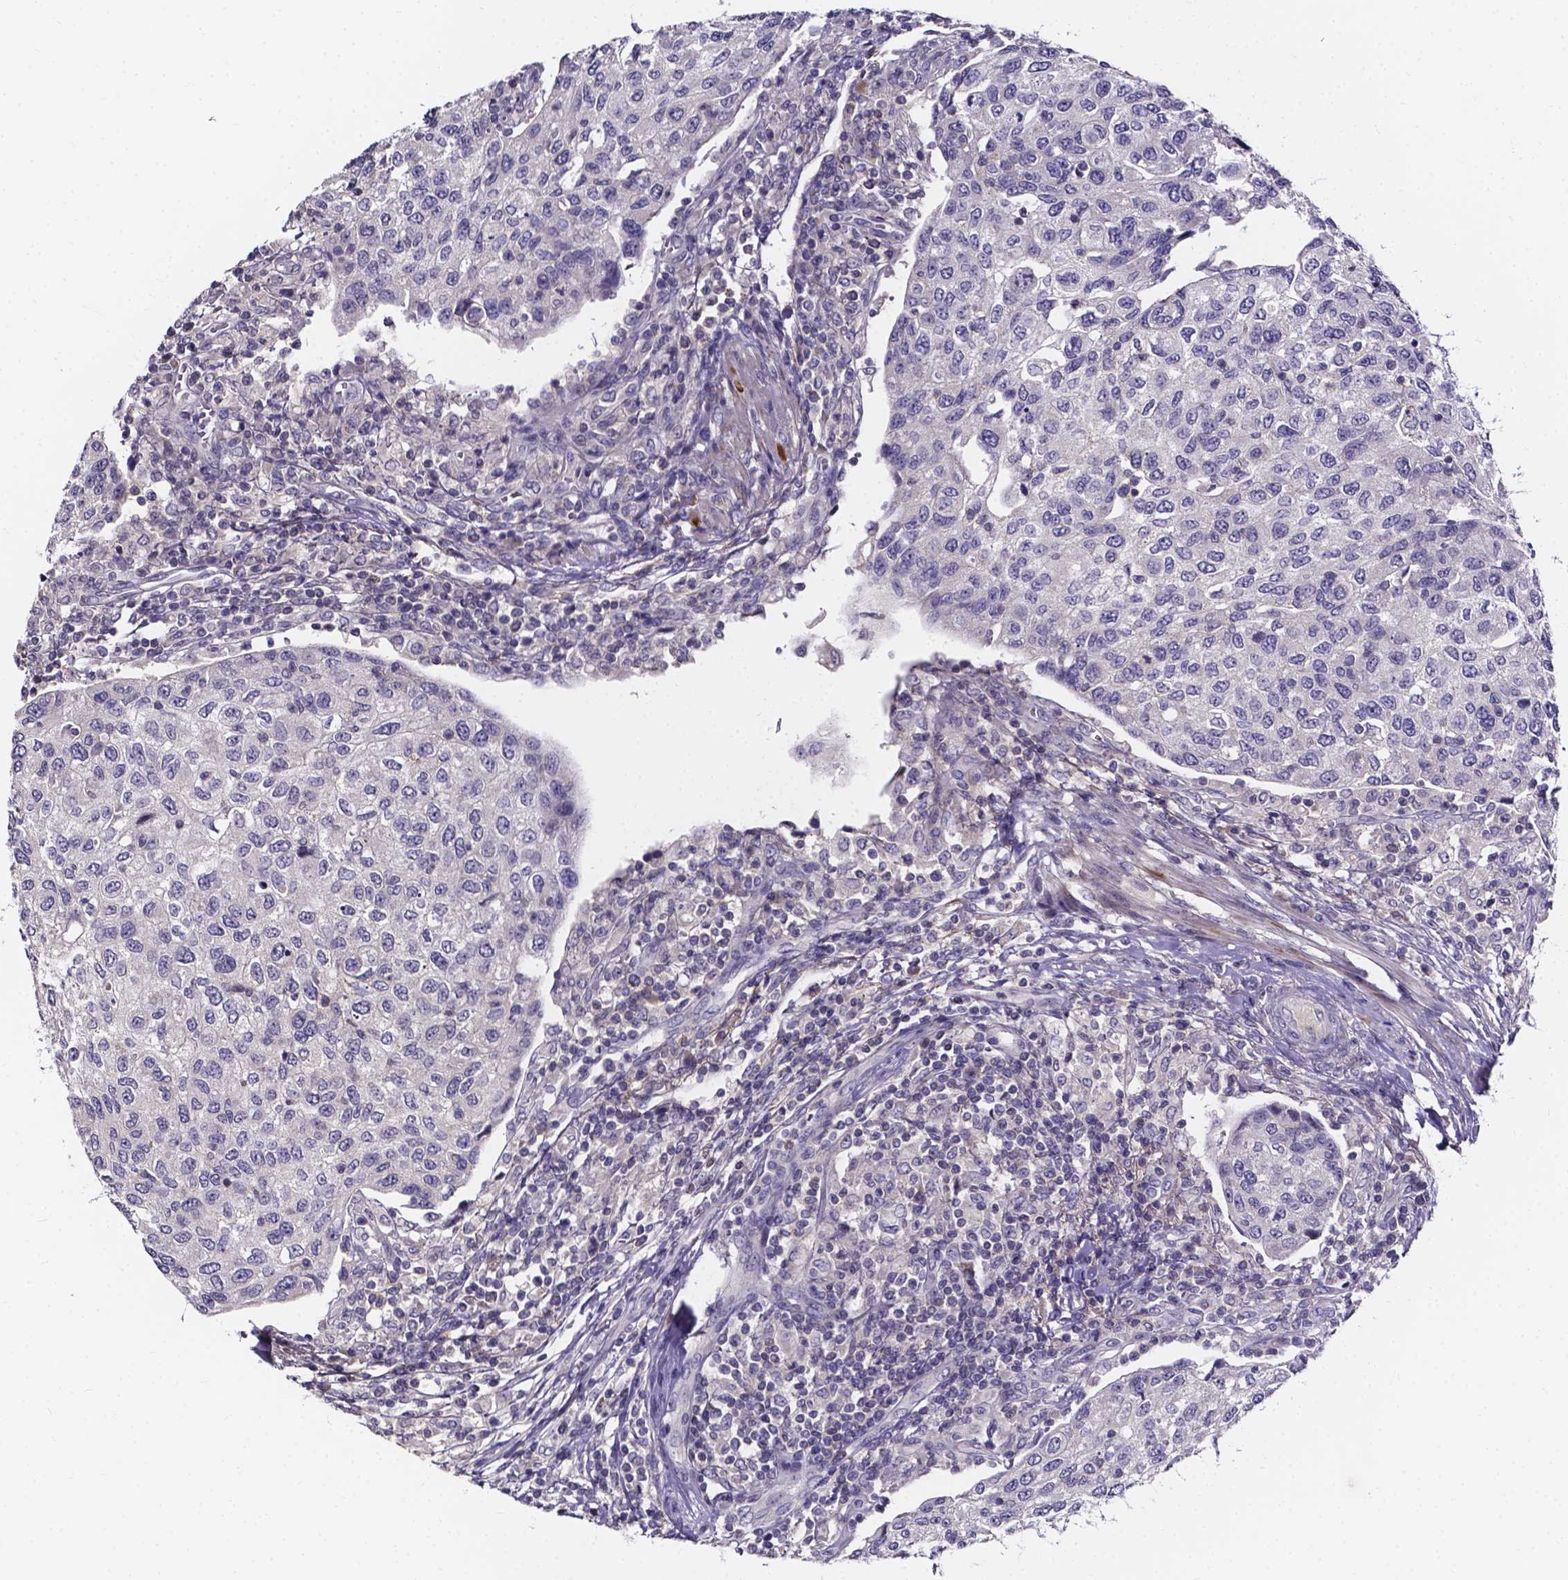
{"staining": {"intensity": "negative", "quantity": "none", "location": "none"}, "tissue": "urothelial cancer", "cell_type": "Tumor cells", "image_type": "cancer", "snomed": [{"axis": "morphology", "description": "Urothelial carcinoma, High grade"}, {"axis": "topography", "description": "Urinary bladder"}], "caption": "Micrograph shows no significant protein expression in tumor cells of urothelial cancer. (Brightfield microscopy of DAB immunohistochemistry at high magnification).", "gene": "SPOCD1", "patient": {"sex": "female", "age": 78}}